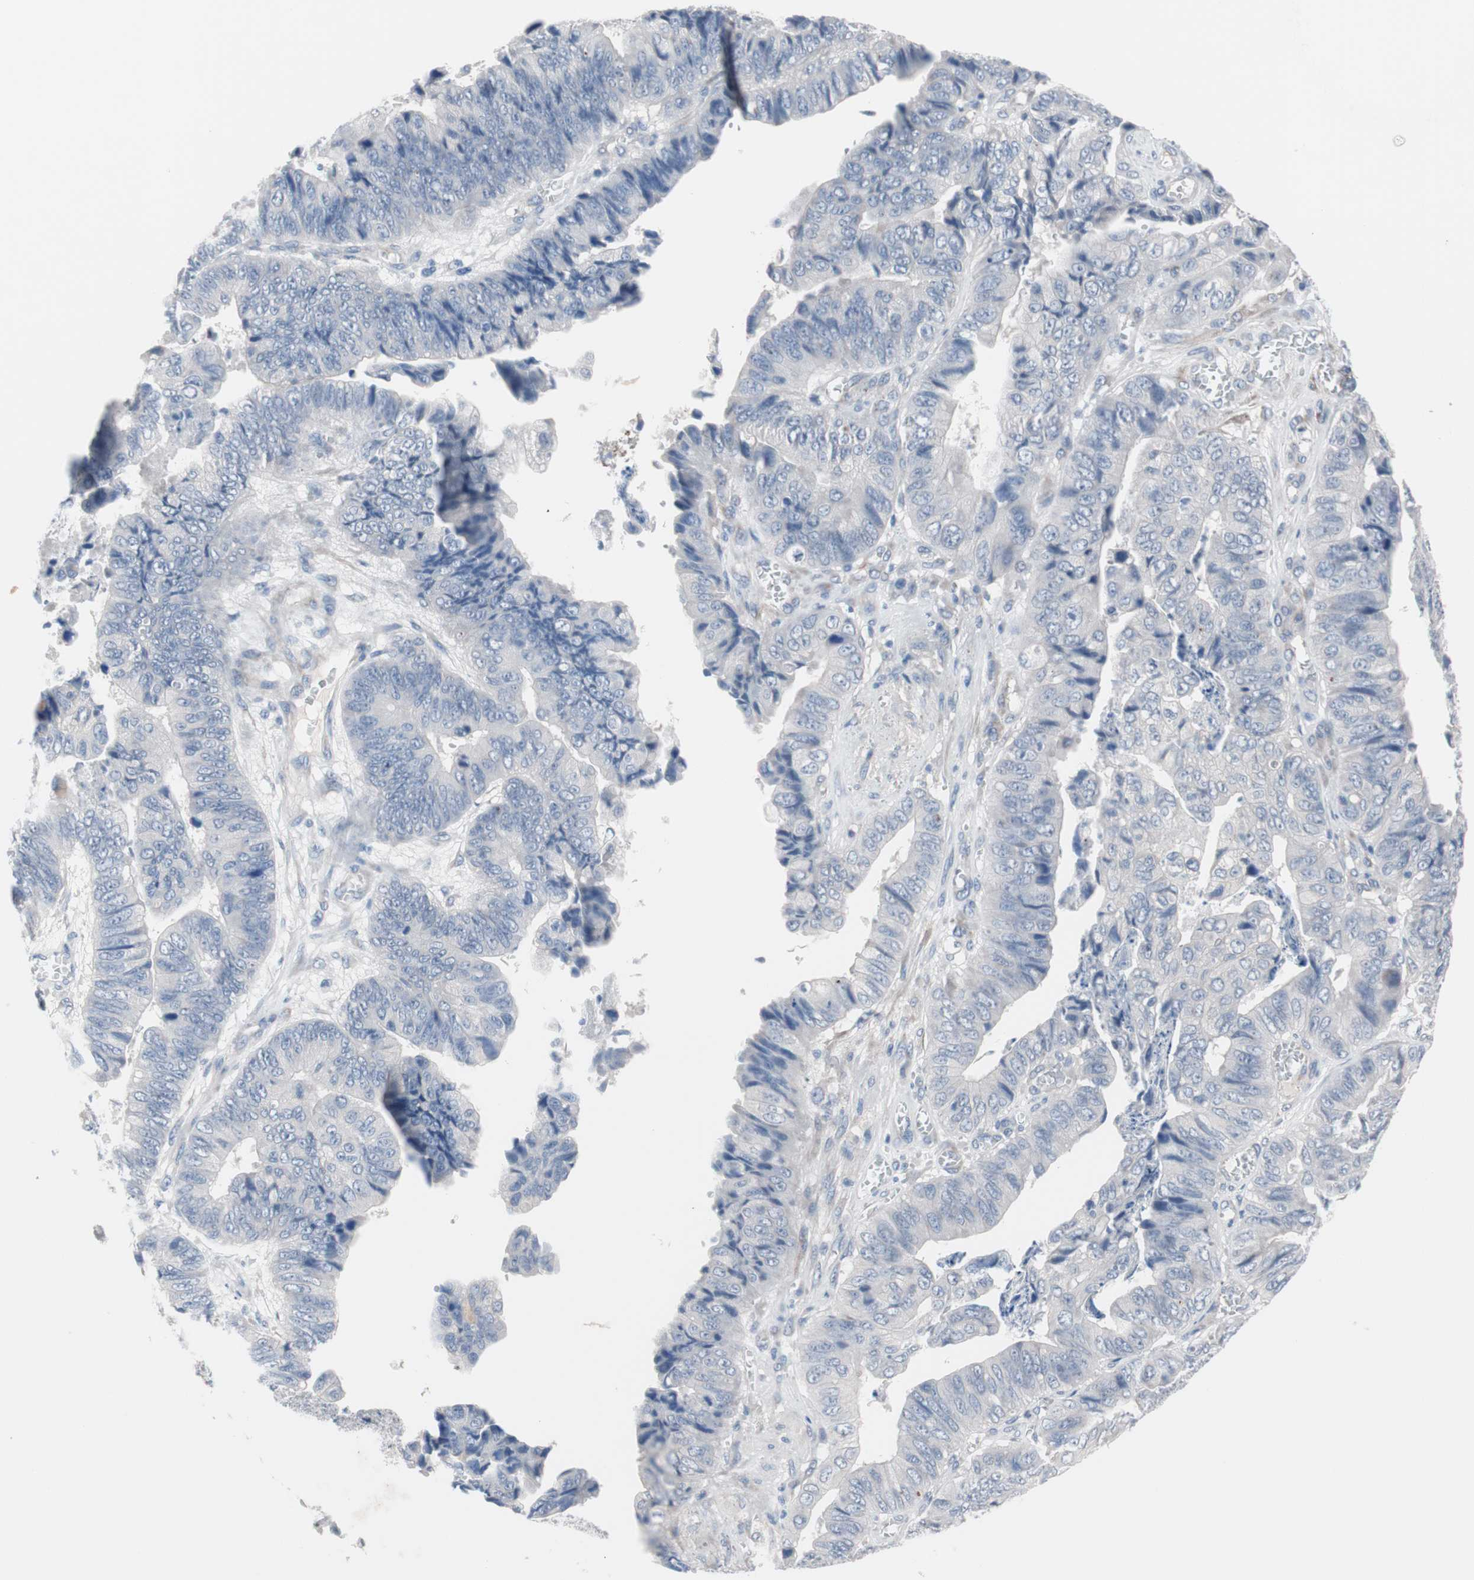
{"staining": {"intensity": "negative", "quantity": "none", "location": "none"}, "tissue": "stomach cancer", "cell_type": "Tumor cells", "image_type": "cancer", "snomed": [{"axis": "morphology", "description": "Adenocarcinoma, NOS"}, {"axis": "topography", "description": "Stomach, lower"}], "caption": "IHC photomicrograph of stomach adenocarcinoma stained for a protein (brown), which exhibits no positivity in tumor cells.", "gene": "ULBP1", "patient": {"sex": "male", "age": 77}}